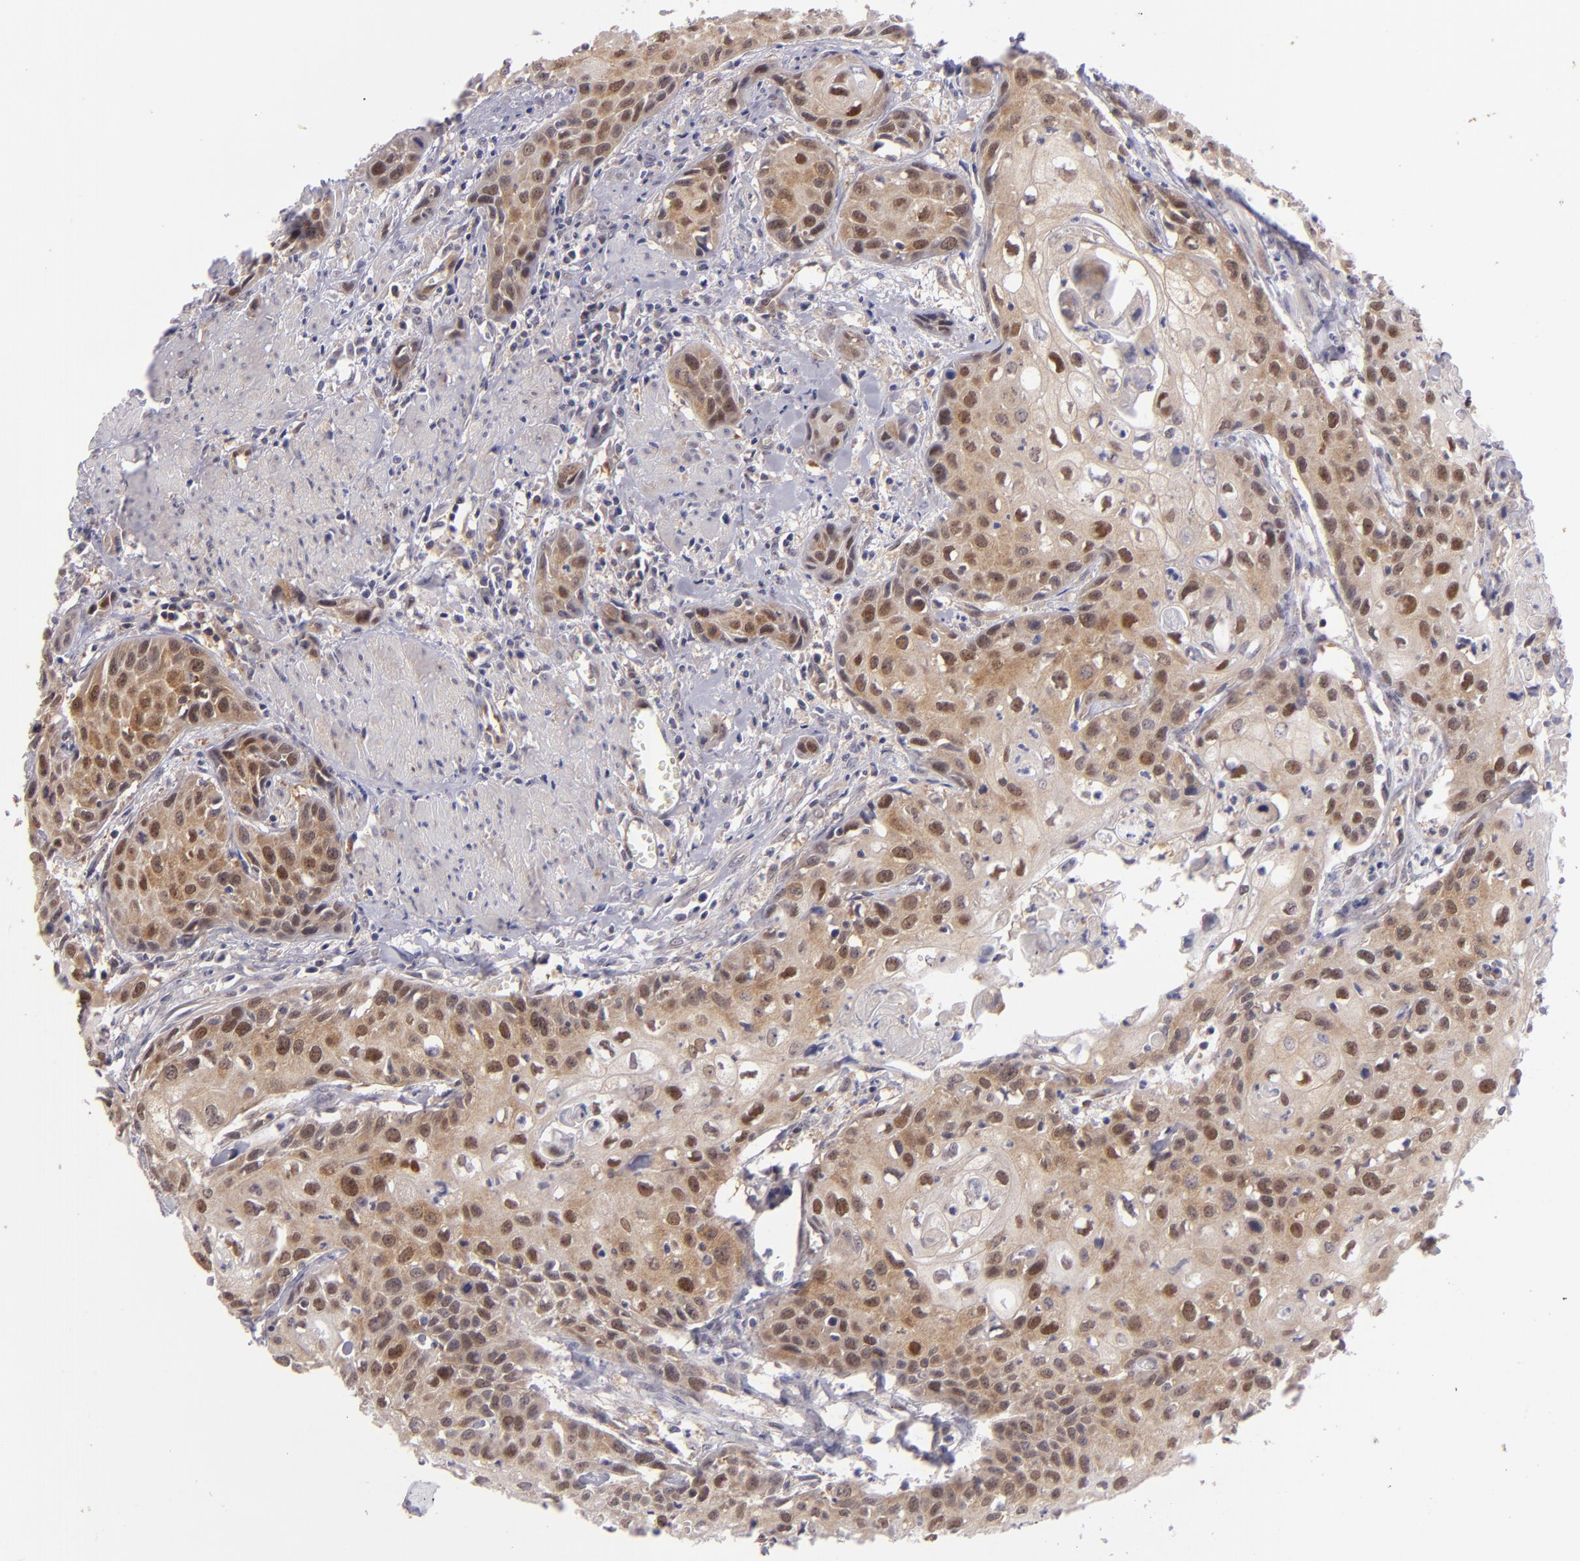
{"staining": {"intensity": "weak", "quantity": "25%-75%", "location": "cytoplasmic/membranous"}, "tissue": "urothelial cancer", "cell_type": "Tumor cells", "image_type": "cancer", "snomed": [{"axis": "morphology", "description": "Urothelial carcinoma, High grade"}, {"axis": "topography", "description": "Urinary bladder"}], "caption": "IHC (DAB (3,3'-diaminobenzidine)) staining of high-grade urothelial carcinoma displays weak cytoplasmic/membranous protein expression in approximately 25%-75% of tumor cells. (DAB IHC, brown staining for protein, blue staining for nuclei).", "gene": "PTPN13", "patient": {"sex": "male", "age": 54}}